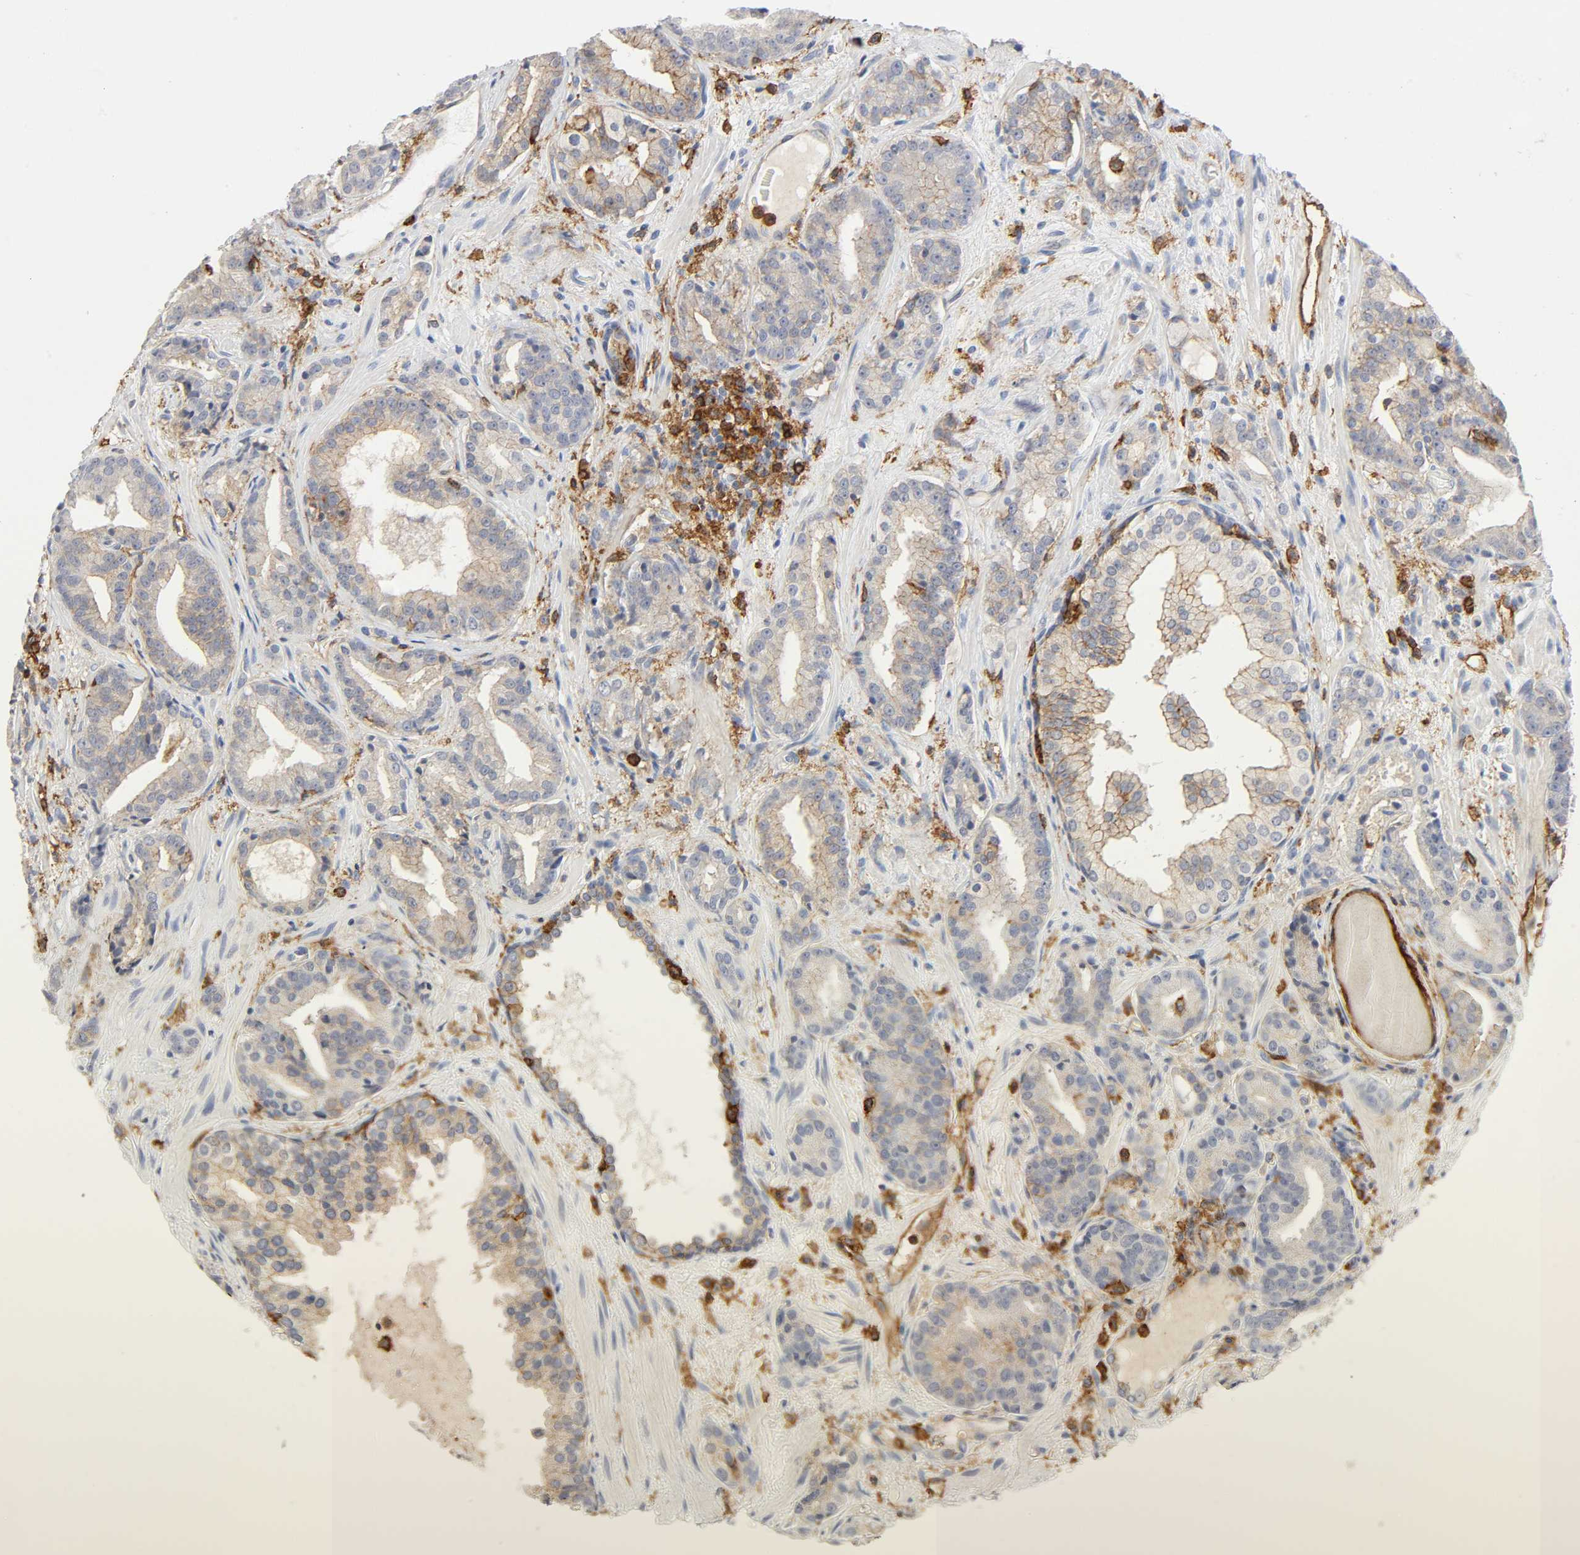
{"staining": {"intensity": "negative", "quantity": "none", "location": "none"}, "tissue": "prostate cancer", "cell_type": "Tumor cells", "image_type": "cancer", "snomed": [{"axis": "morphology", "description": "Adenocarcinoma, Low grade"}, {"axis": "topography", "description": "Prostate"}], "caption": "Immunohistochemical staining of prostate adenocarcinoma (low-grade) shows no significant positivity in tumor cells. Nuclei are stained in blue.", "gene": "LYN", "patient": {"sex": "male", "age": 63}}